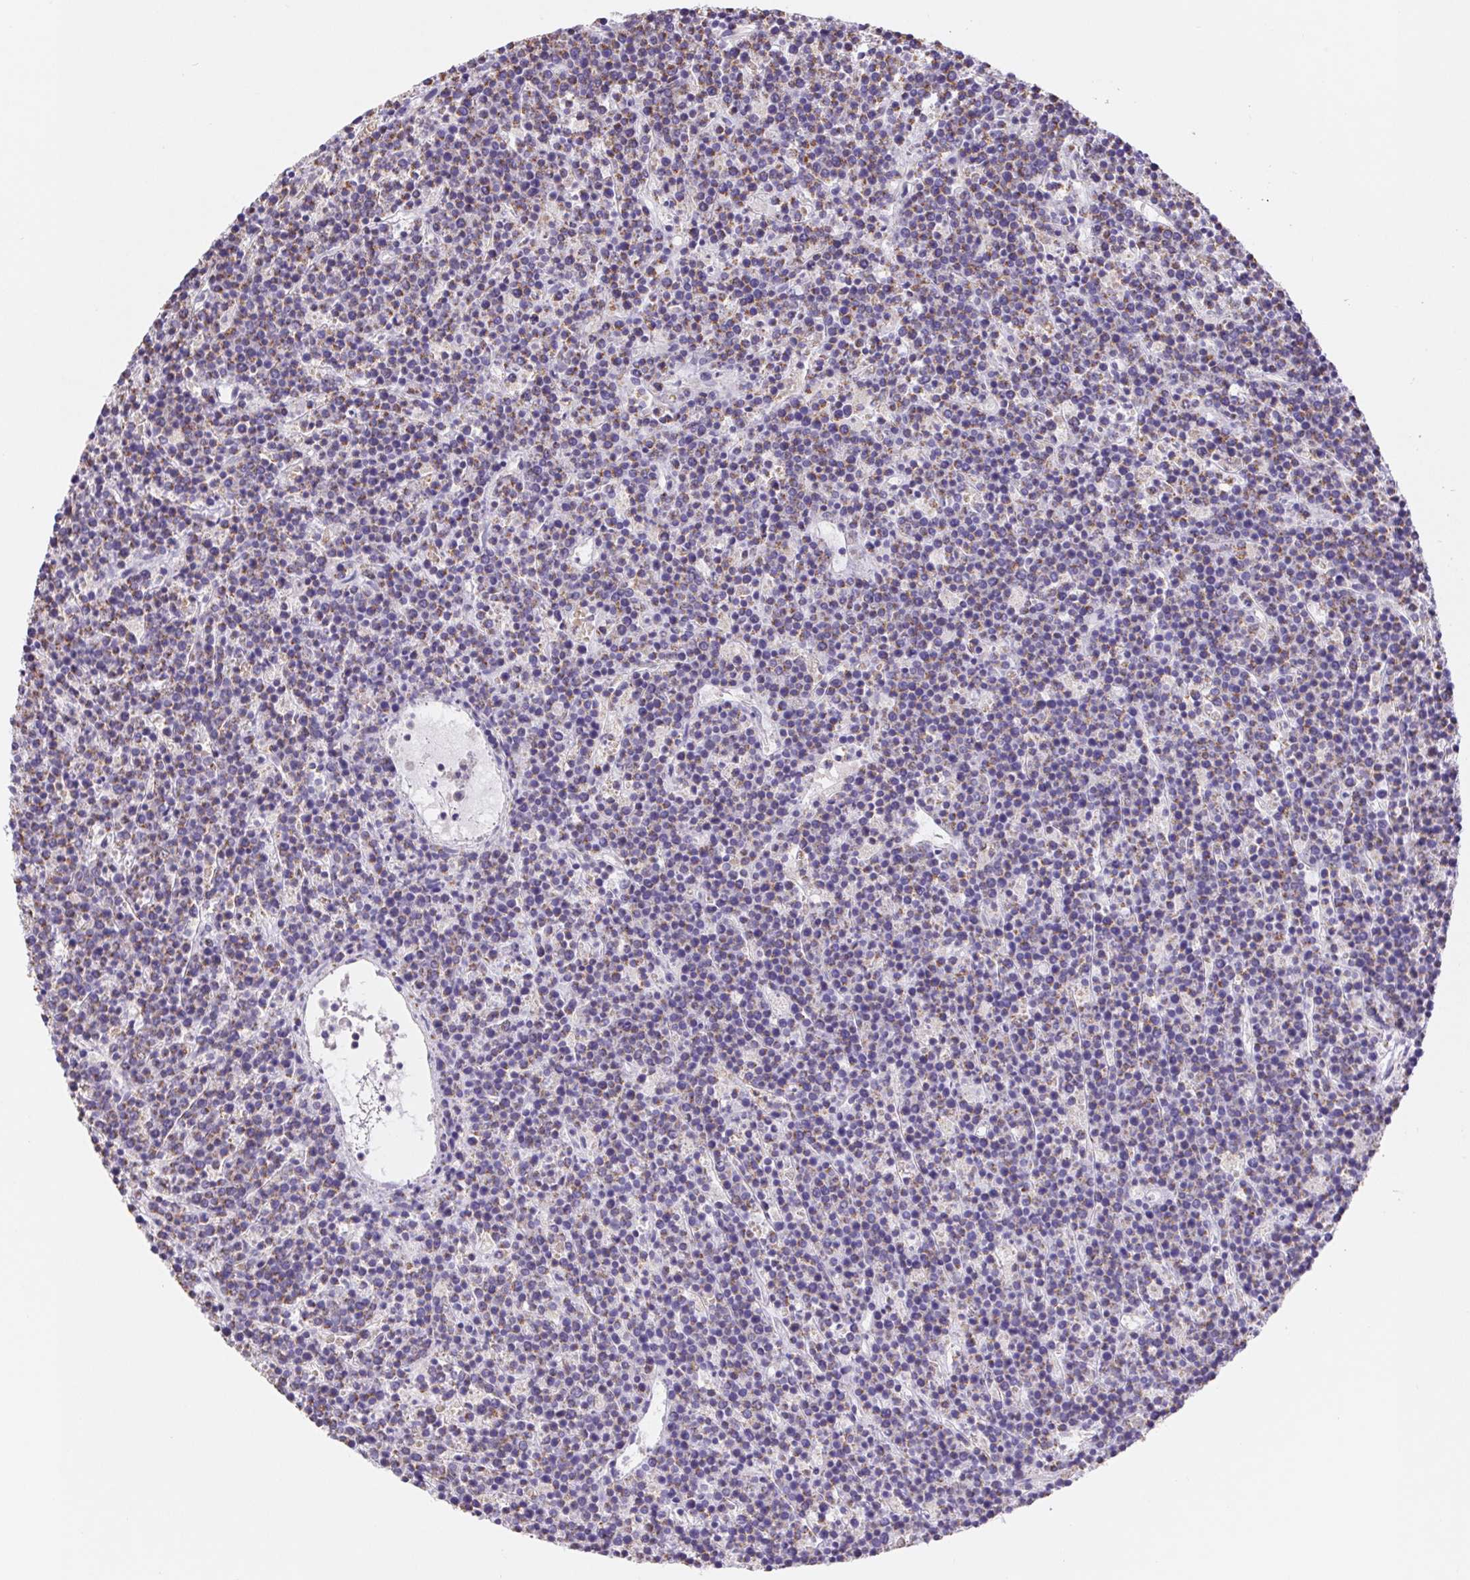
{"staining": {"intensity": "negative", "quantity": "none", "location": "none"}, "tissue": "lymphoma", "cell_type": "Tumor cells", "image_type": "cancer", "snomed": [{"axis": "morphology", "description": "Malignant lymphoma, non-Hodgkin's type, High grade"}, {"axis": "topography", "description": "Ovary"}], "caption": "Tumor cells show no significant protein expression in malignant lymphoma, non-Hodgkin's type (high-grade).", "gene": "FKBP6", "patient": {"sex": "female", "age": 56}}